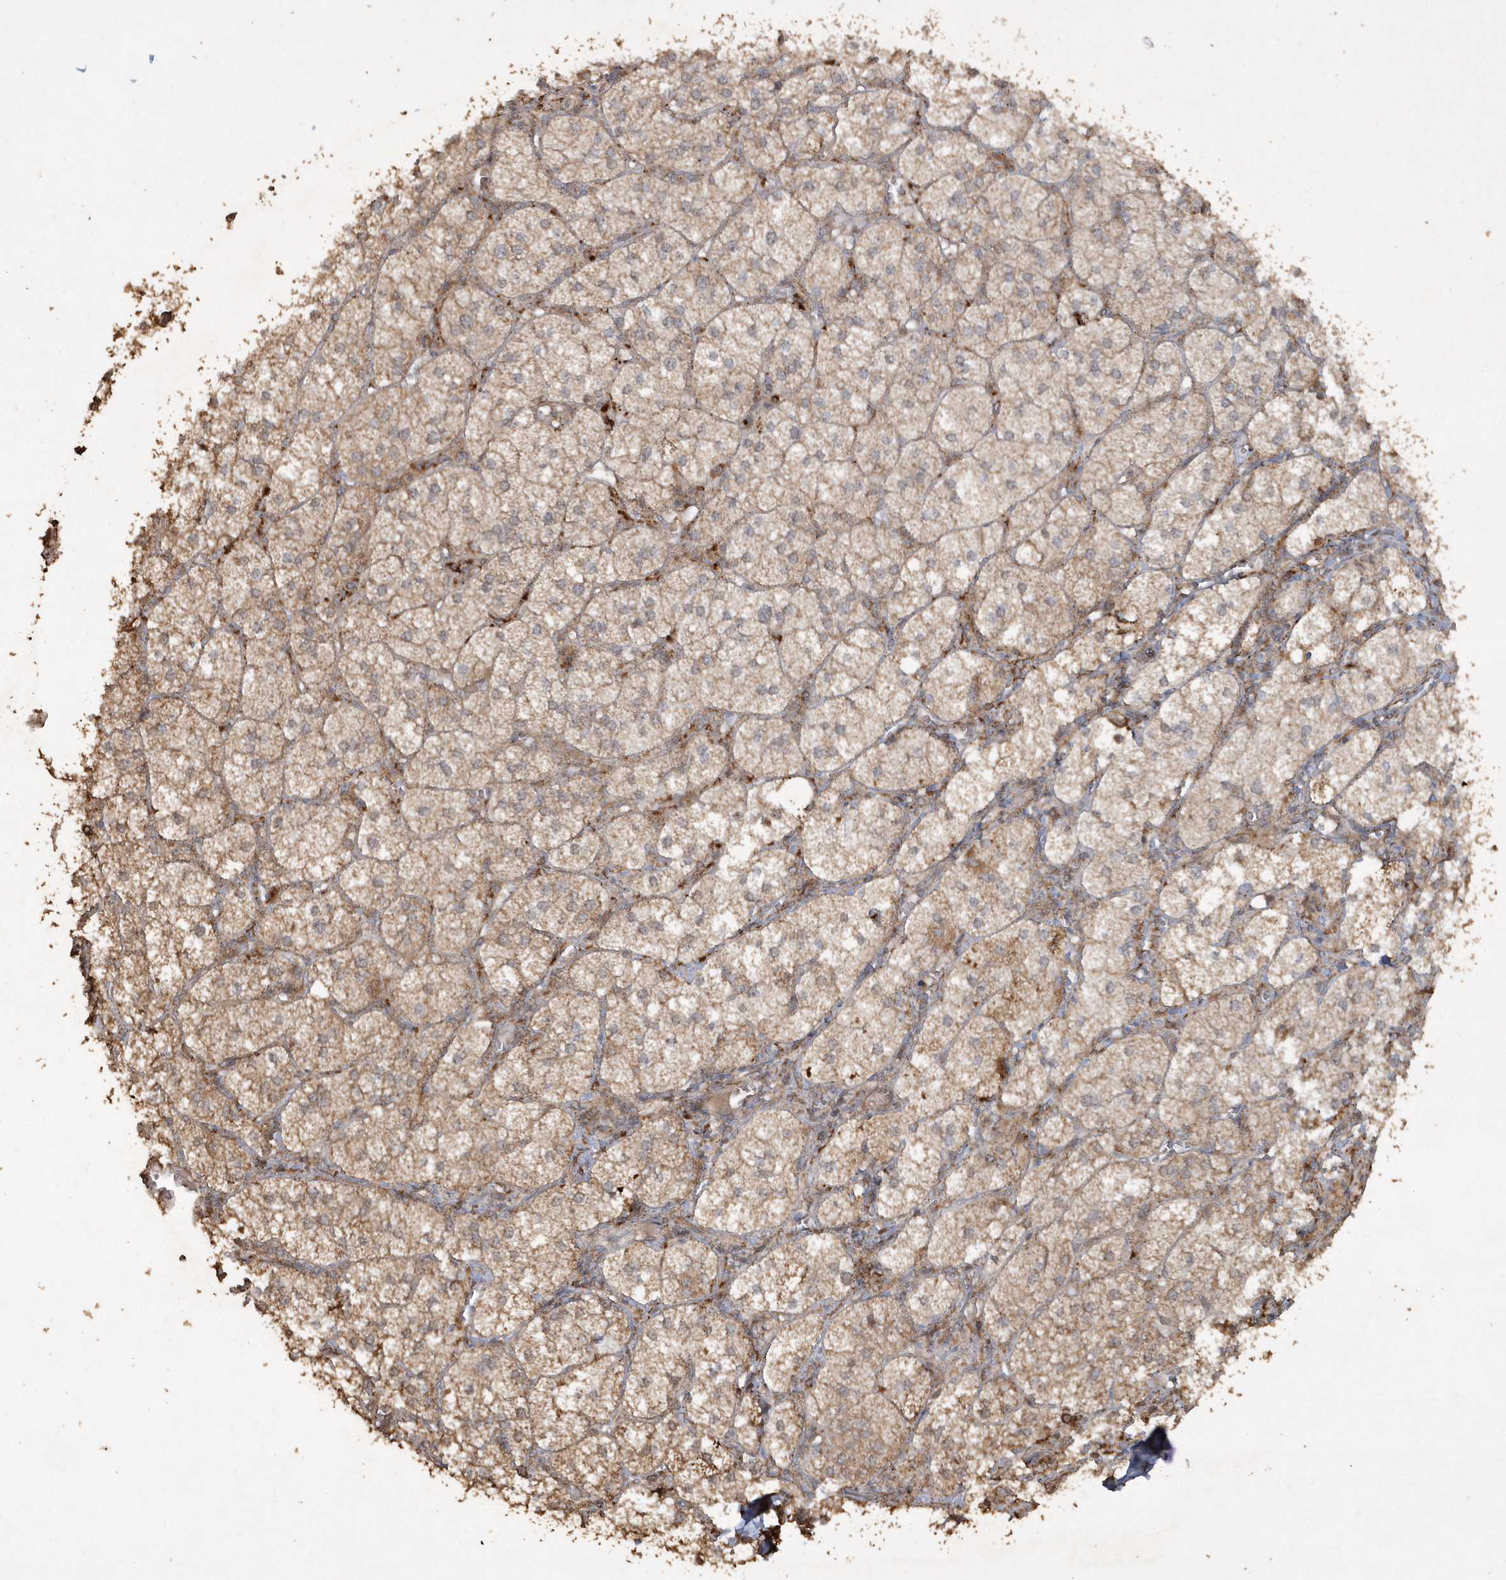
{"staining": {"intensity": "moderate", "quantity": ">75%", "location": "cytoplasmic/membranous"}, "tissue": "adrenal gland", "cell_type": "Glandular cells", "image_type": "normal", "snomed": [{"axis": "morphology", "description": "Normal tissue, NOS"}, {"axis": "topography", "description": "Adrenal gland"}], "caption": "Unremarkable adrenal gland shows moderate cytoplasmic/membranous staining in approximately >75% of glandular cells The protein is stained brown, and the nuclei are stained in blue (DAB (3,3'-diaminobenzidine) IHC with brightfield microscopy, high magnification)..", "gene": "AVPI1", "patient": {"sex": "female", "age": 61}}